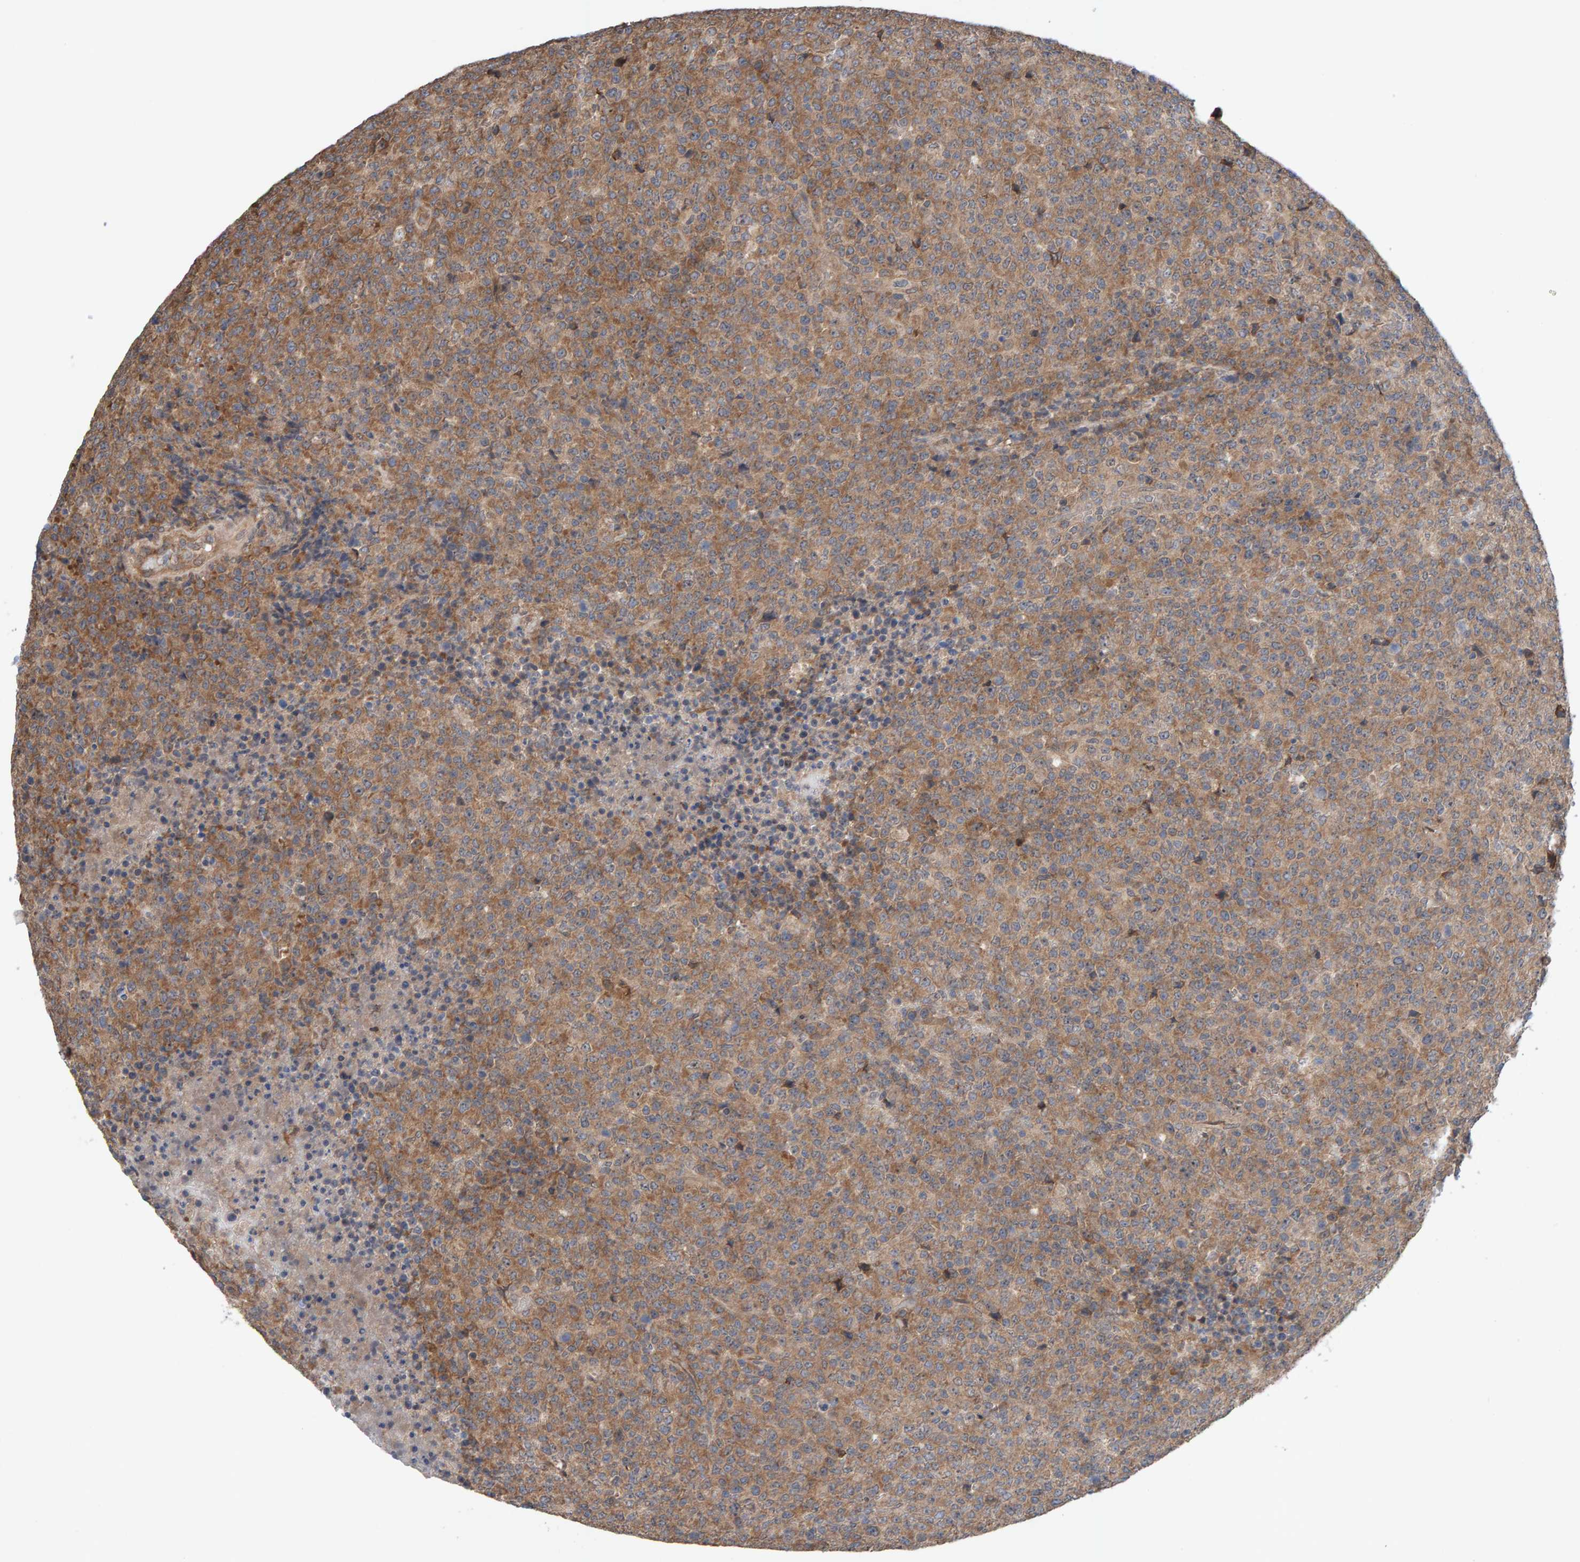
{"staining": {"intensity": "moderate", "quantity": ">75%", "location": "cytoplasmic/membranous"}, "tissue": "lymphoma", "cell_type": "Tumor cells", "image_type": "cancer", "snomed": [{"axis": "morphology", "description": "Malignant lymphoma, non-Hodgkin's type, High grade"}, {"axis": "topography", "description": "Lymph node"}], "caption": "The micrograph exhibits staining of malignant lymphoma, non-Hodgkin's type (high-grade), revealing moderate cytoplasmic/membranous protein staining (brown color) within tumor cells.", "gene": "LRSAM1", "patient": {"sex": "male", "age": 13}}